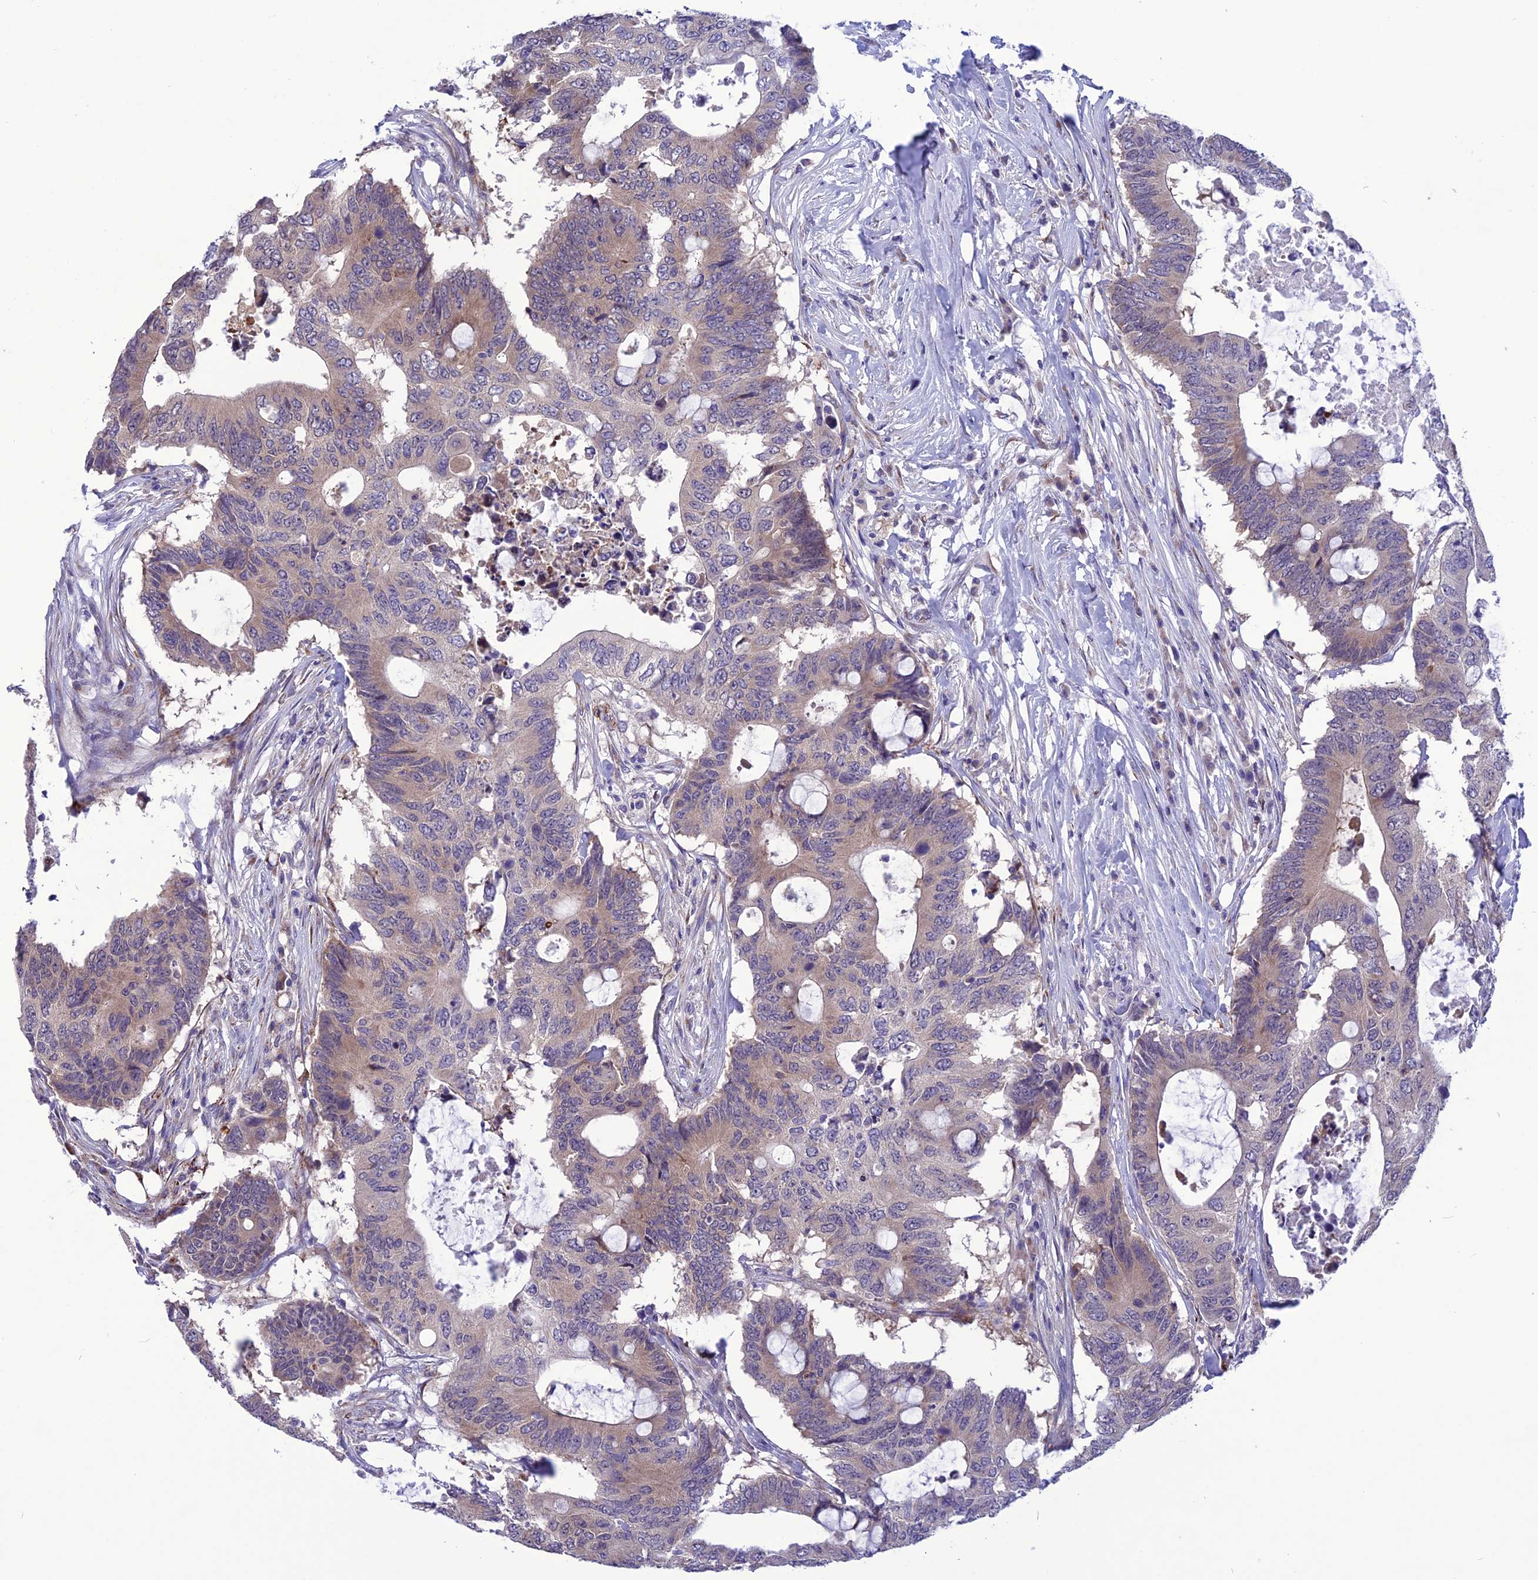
{"staining": {"intensity": "moderate", "quantity": "<25%", "location": "cytoplasmic/membranous"}, "tissue": "colorectal cancer", "cell_type": "Tumor cells", "image_type": "cancer", "snomed": [{"axis": "morphology", "description": "Adenocarcinoma, NOS"}, {"axis": "topography", "description": "Colon"}], "caption": "Human colorectal adenocarcinoma stained with a protein marker displays moderate staining in tumor cells.", "gene": "PSMF1", "patient": {"sex": "male", "age": 71}}